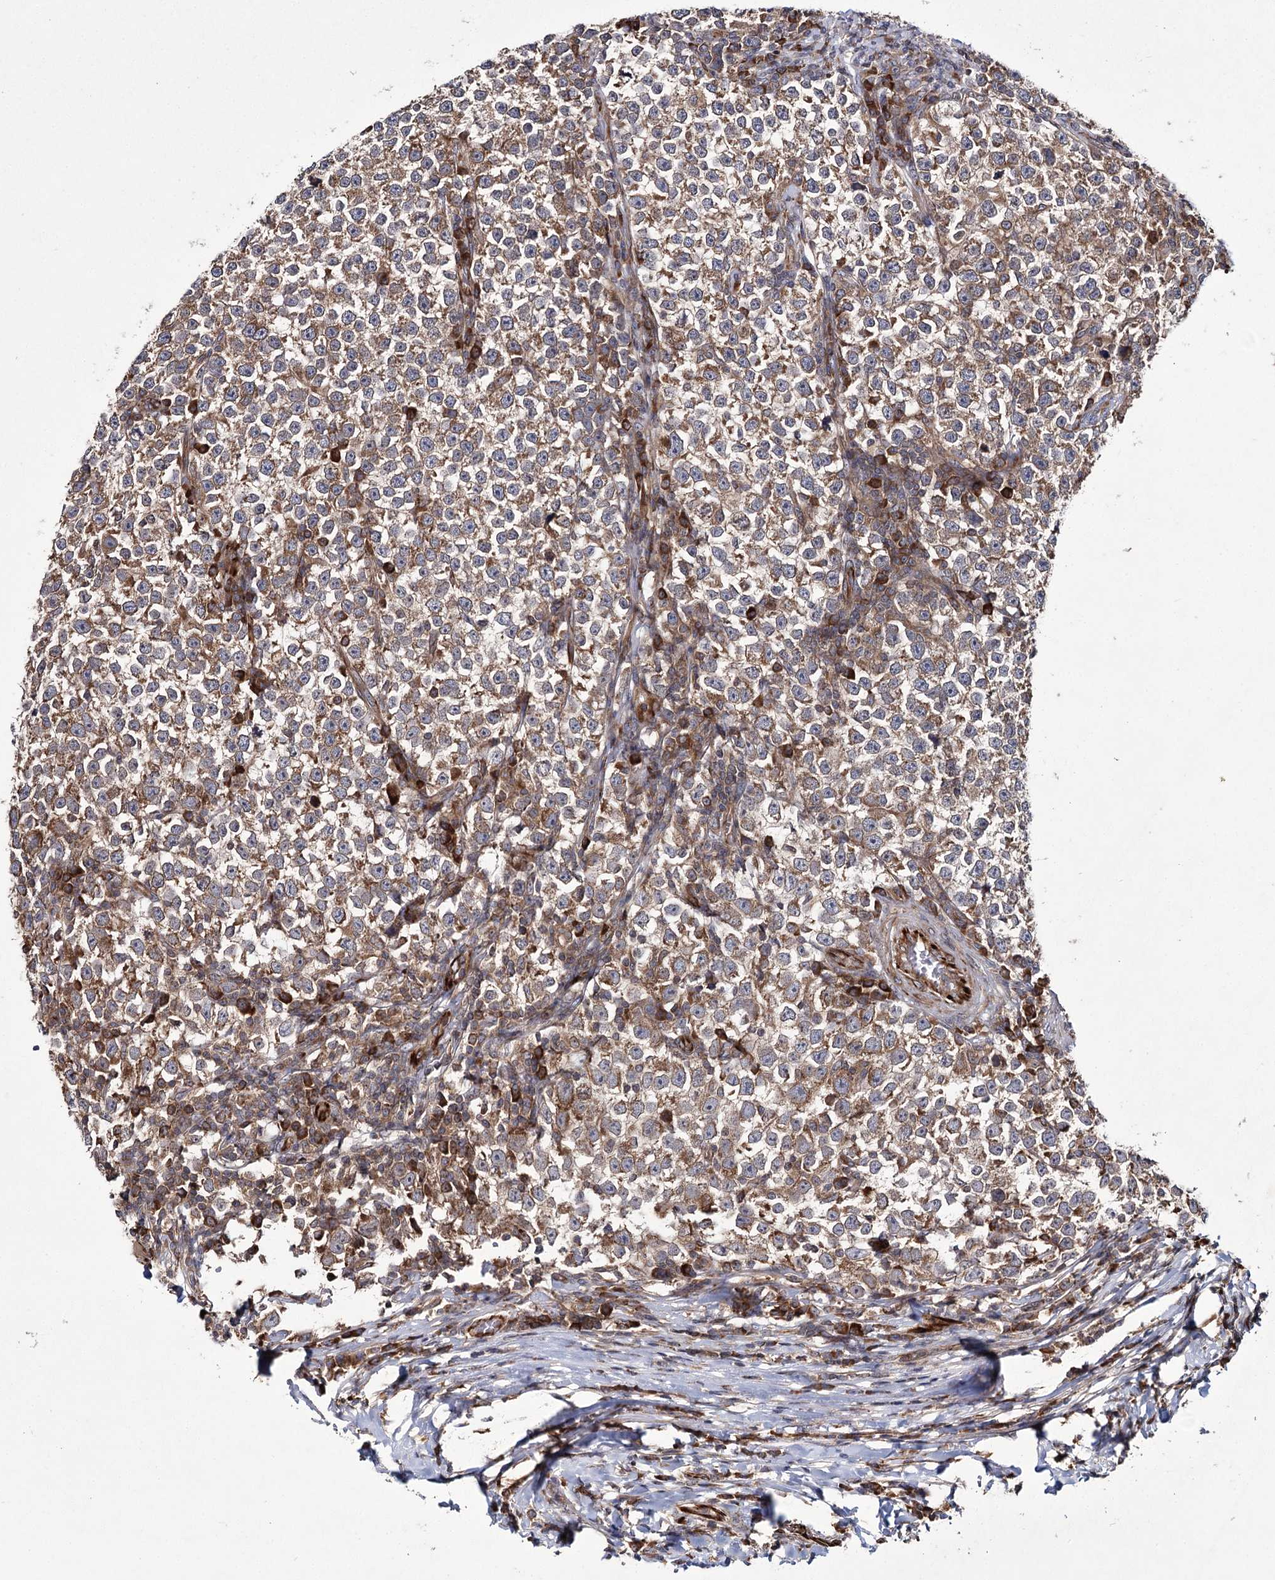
{"staining": {"intensity": "weak", "quantity": ">75%", "location": "cytoplasmic/membranous"}, "tissue": "testis cancer", "cell_type": "Tumor cells", "image_type": "cancer", "snomed": [{"axis": "morphology", "description": "Normal tissue, NOS"}, {"axis": "morphology", "description": "Seminoma, NOS"}, {"axis": "topography", "description": "Testis"}], "caption": "Seminoma (testis) tissue reveals weak cytoplasmic/membranous expression in about >75% of tumor cells, visualized by immunohistochemistry.", "gene": "HECTD2", "patient": {"sex": "male", "age": 43}}